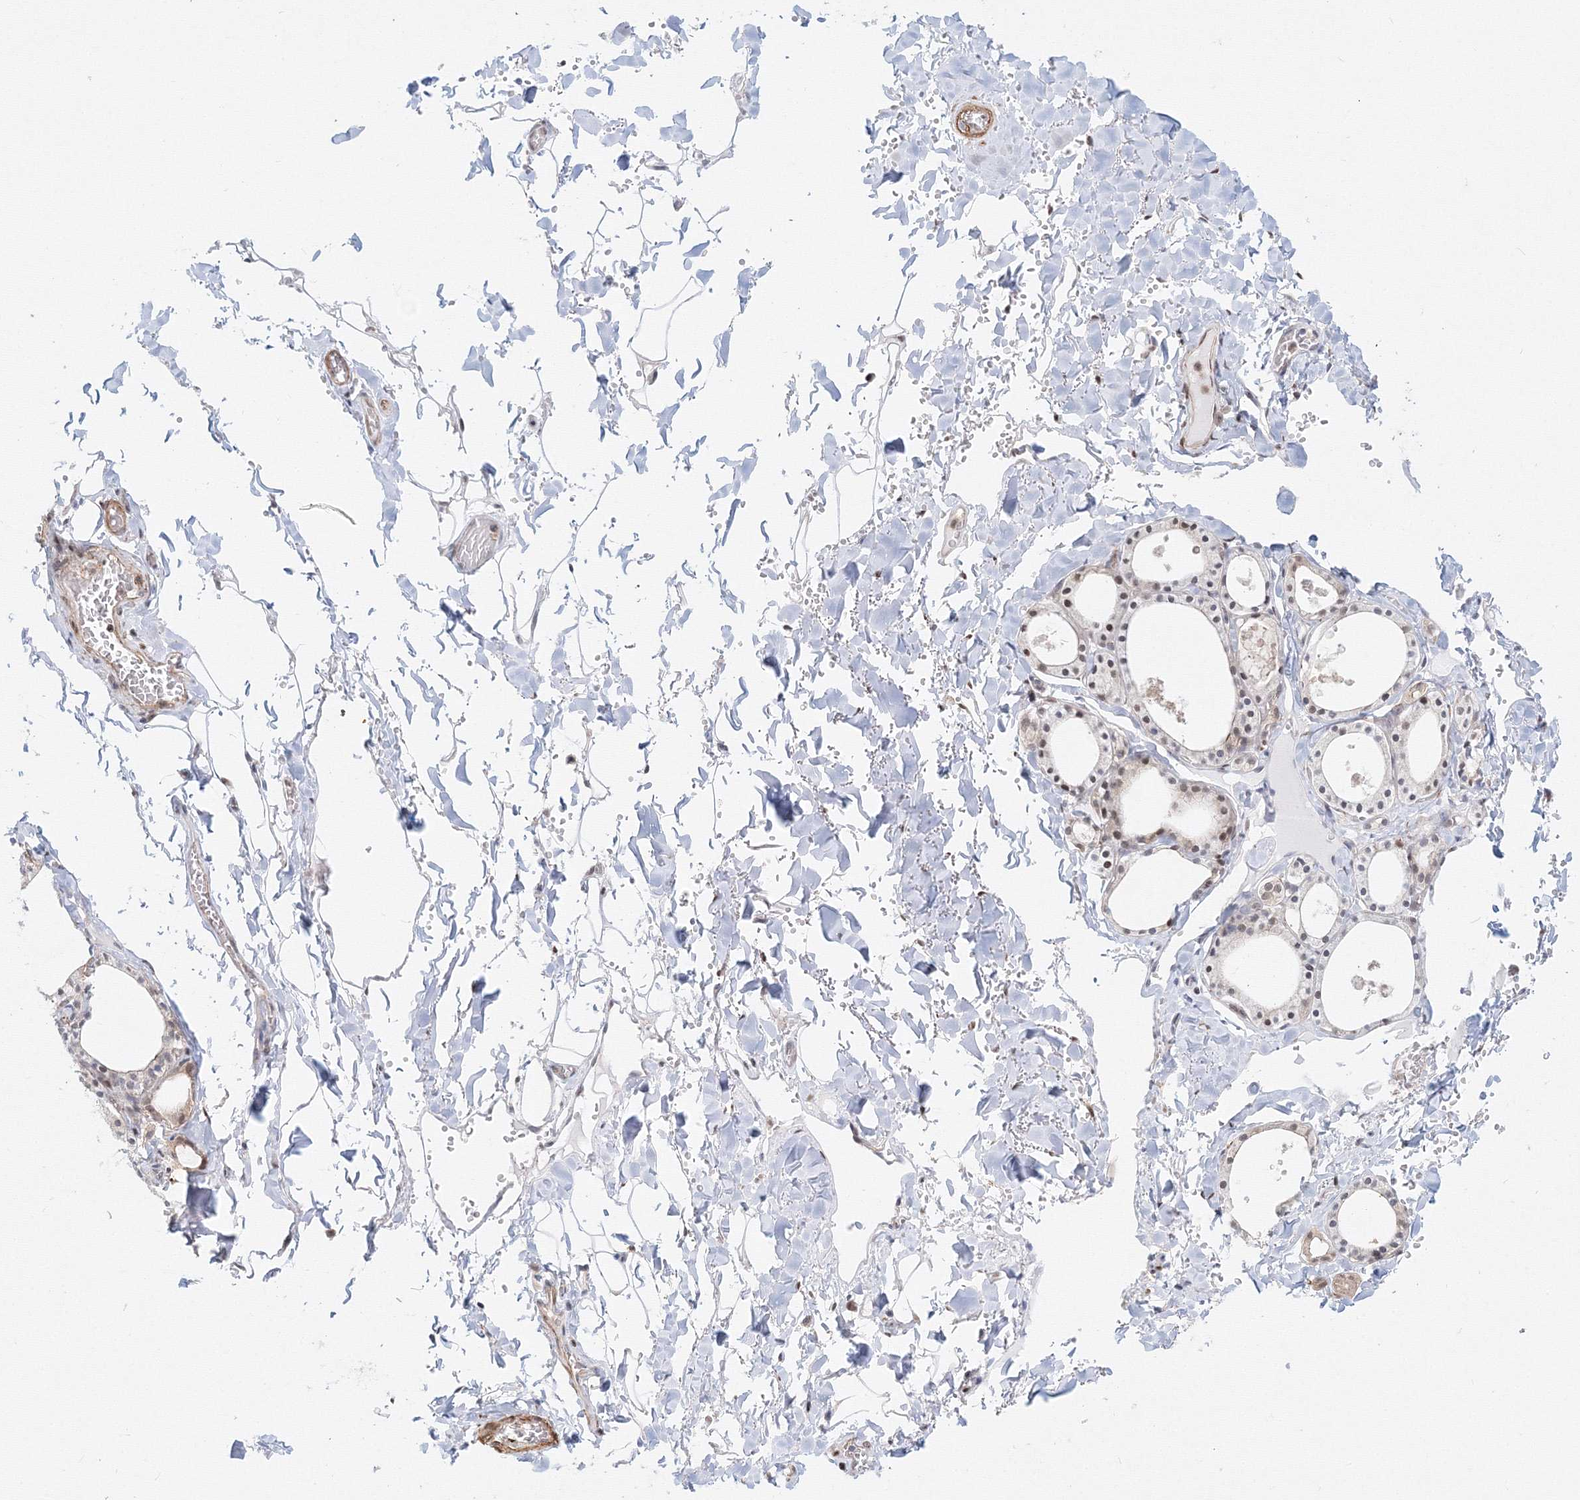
{"staining": {"intensity": "moderate", "quantity": "25%-75%", "location": "nuclear"}, "tissue": "thyroid gland", "cell_type": "Glandular cells", "image_type": "normal", "snomed": [{"axis": "morphology", "description": "Normal tissue, NOS"}, {"axis": "topography", "description": "Thyroid gland"}], "caption": "Immunohistochemistry image of benign human thyroid gland stained for a protein (brown), which reveals medium levels of moderate nuclear positivity in approximately 25%-75% of glandular cells.", "gene": "ARHGAP21", "patient": {"sex": "male", "age": 56}}